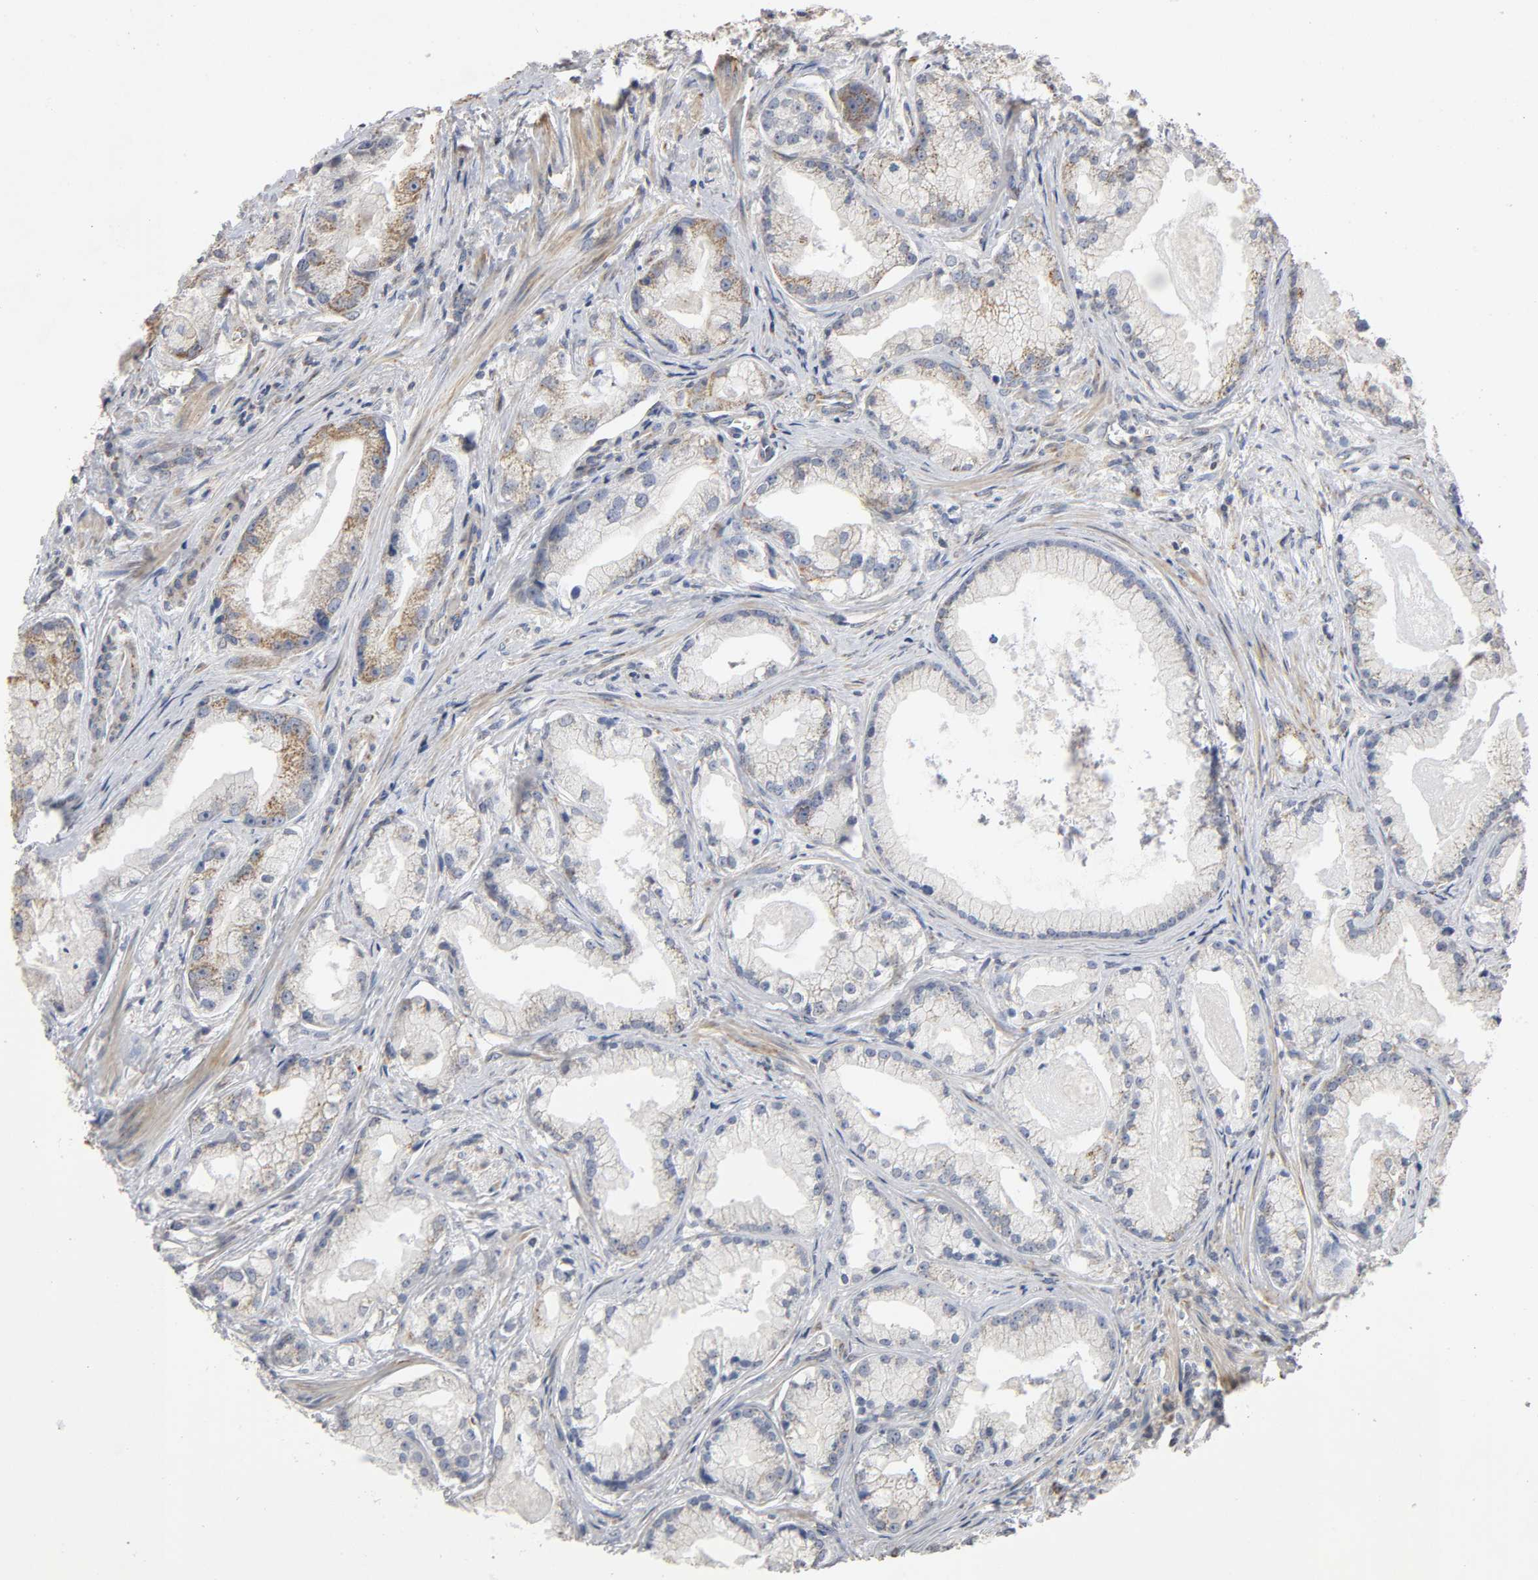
{"staining": {"intensity": "moderate", "quantity": "25%-75%", "location": "cytoplasmic/membranous"}, "tissue": "prostate cancer", "cell_type": "Tumor cells", "image_type": "cancer", "snomed": [{"axis": "morphology", "description": "Adenocarcinoma, Low grade"}, {"axis": "topography", "description": "Prostate"}], "caption": "Protein staining of low-grade adenocarcinoma (prostate) tissue shows moderate cytoplasmic/membranous positivity in about 25%-75% of tumor cells.", "gene": "SYT16", "patient": {"sex": "male", "age": 59}}